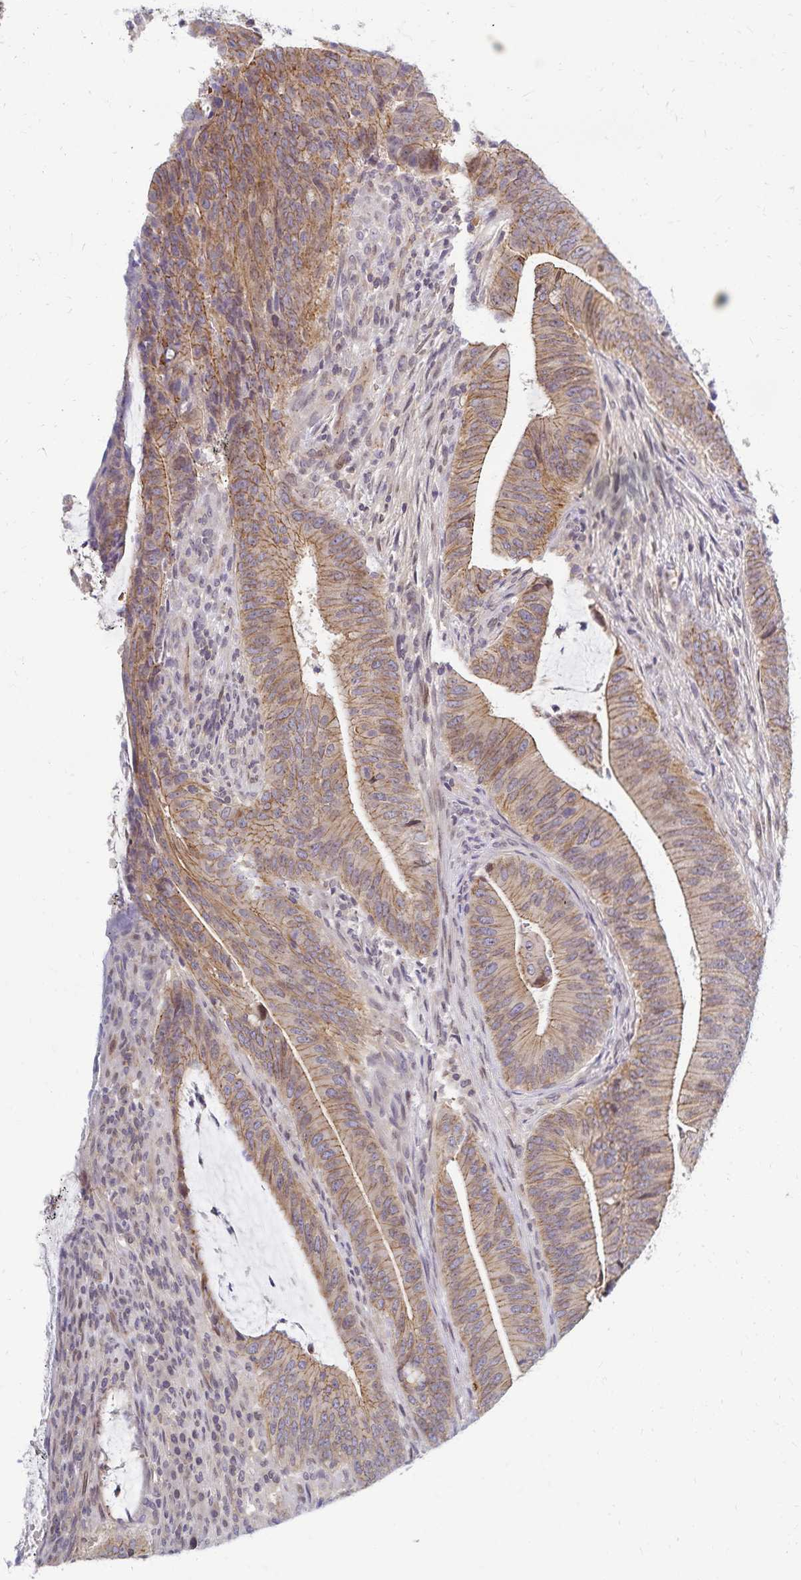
{"staining": {"intensity": "moderate", "quantity": ">75%", "location": "cytoplasmic/membranous"}, "tissue": "colorectal cancer", "cell_type": "Tumor cells", "image_type": "cancer", "snomed": [{"axis": "morphology", "description": "Adenocarcinoma, NOS"}, {"axis": "topography", "description": "Colon"}], "caption": "A histopathology image showing moderate cytoplasmic/membranous positivity in about >75% of tumor cells in colorectal adenocarcinoma, as visualized by brown immunohistochemical staining.", "gene": "RAB9B", "patient": {"sex": "female", "age": 43}}